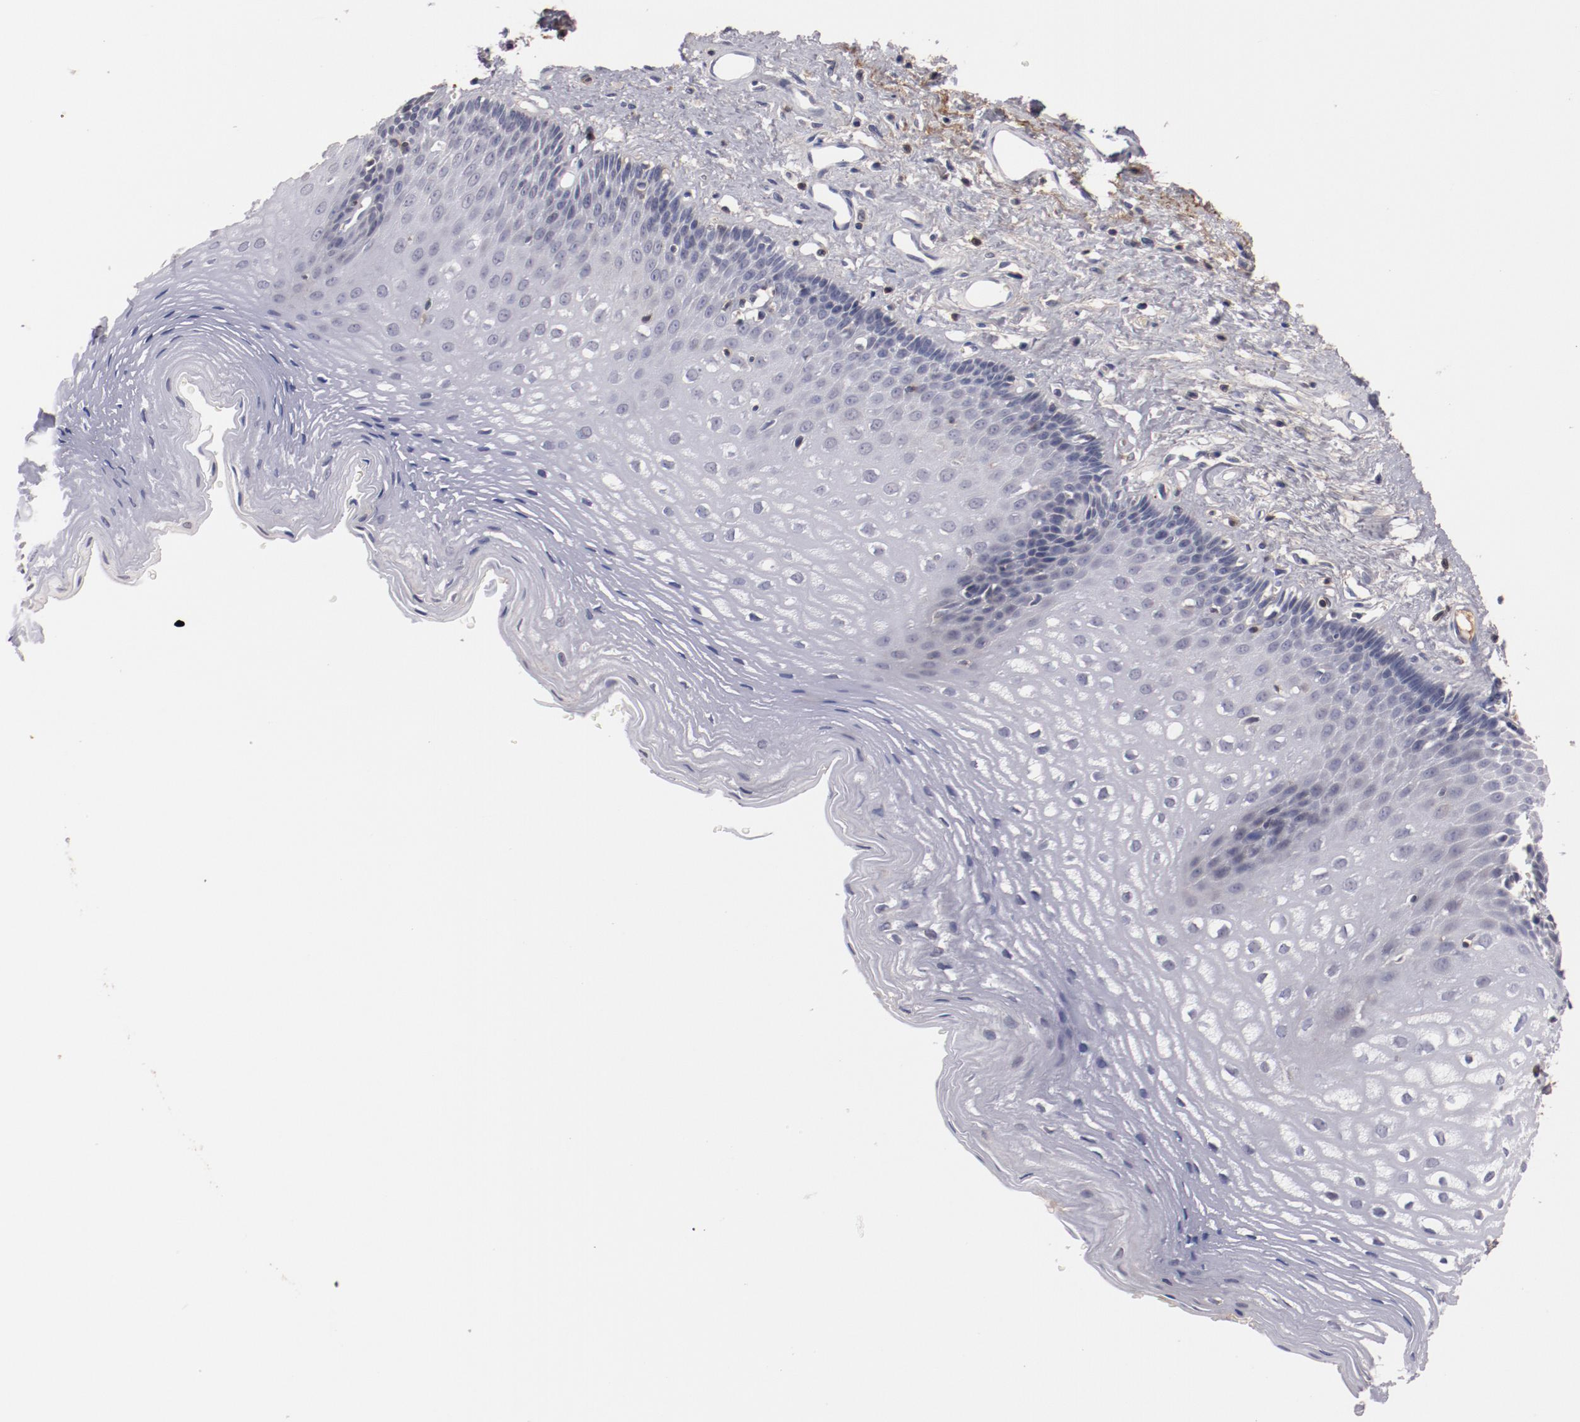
{"staining": {"intensity": "negative", "quantity": "none", "location": "none"}, "tissue": "esophagus", "cell_type": "Squamous epithelial cells", "image_type": "normal", "snomed": [{"axis": "morphology", "description": "Normal tissue, NOS"}, {"axis": "topography", "description": "Esophagus"}], "caption": "A high-resolution photomicrograph shows immunohistochemistry (IHC) staining of benign esophagus, which demonstrates no significant positivity in squamous epithelial cells. Brightfield microscopy of IHC stained with DAB (3,3'-diaminobenzidine) (brown) and hematoxylin (blue), captured at high magnification.", "gene": "MBL2", "patient": {"sex": "female", "age": 70}}